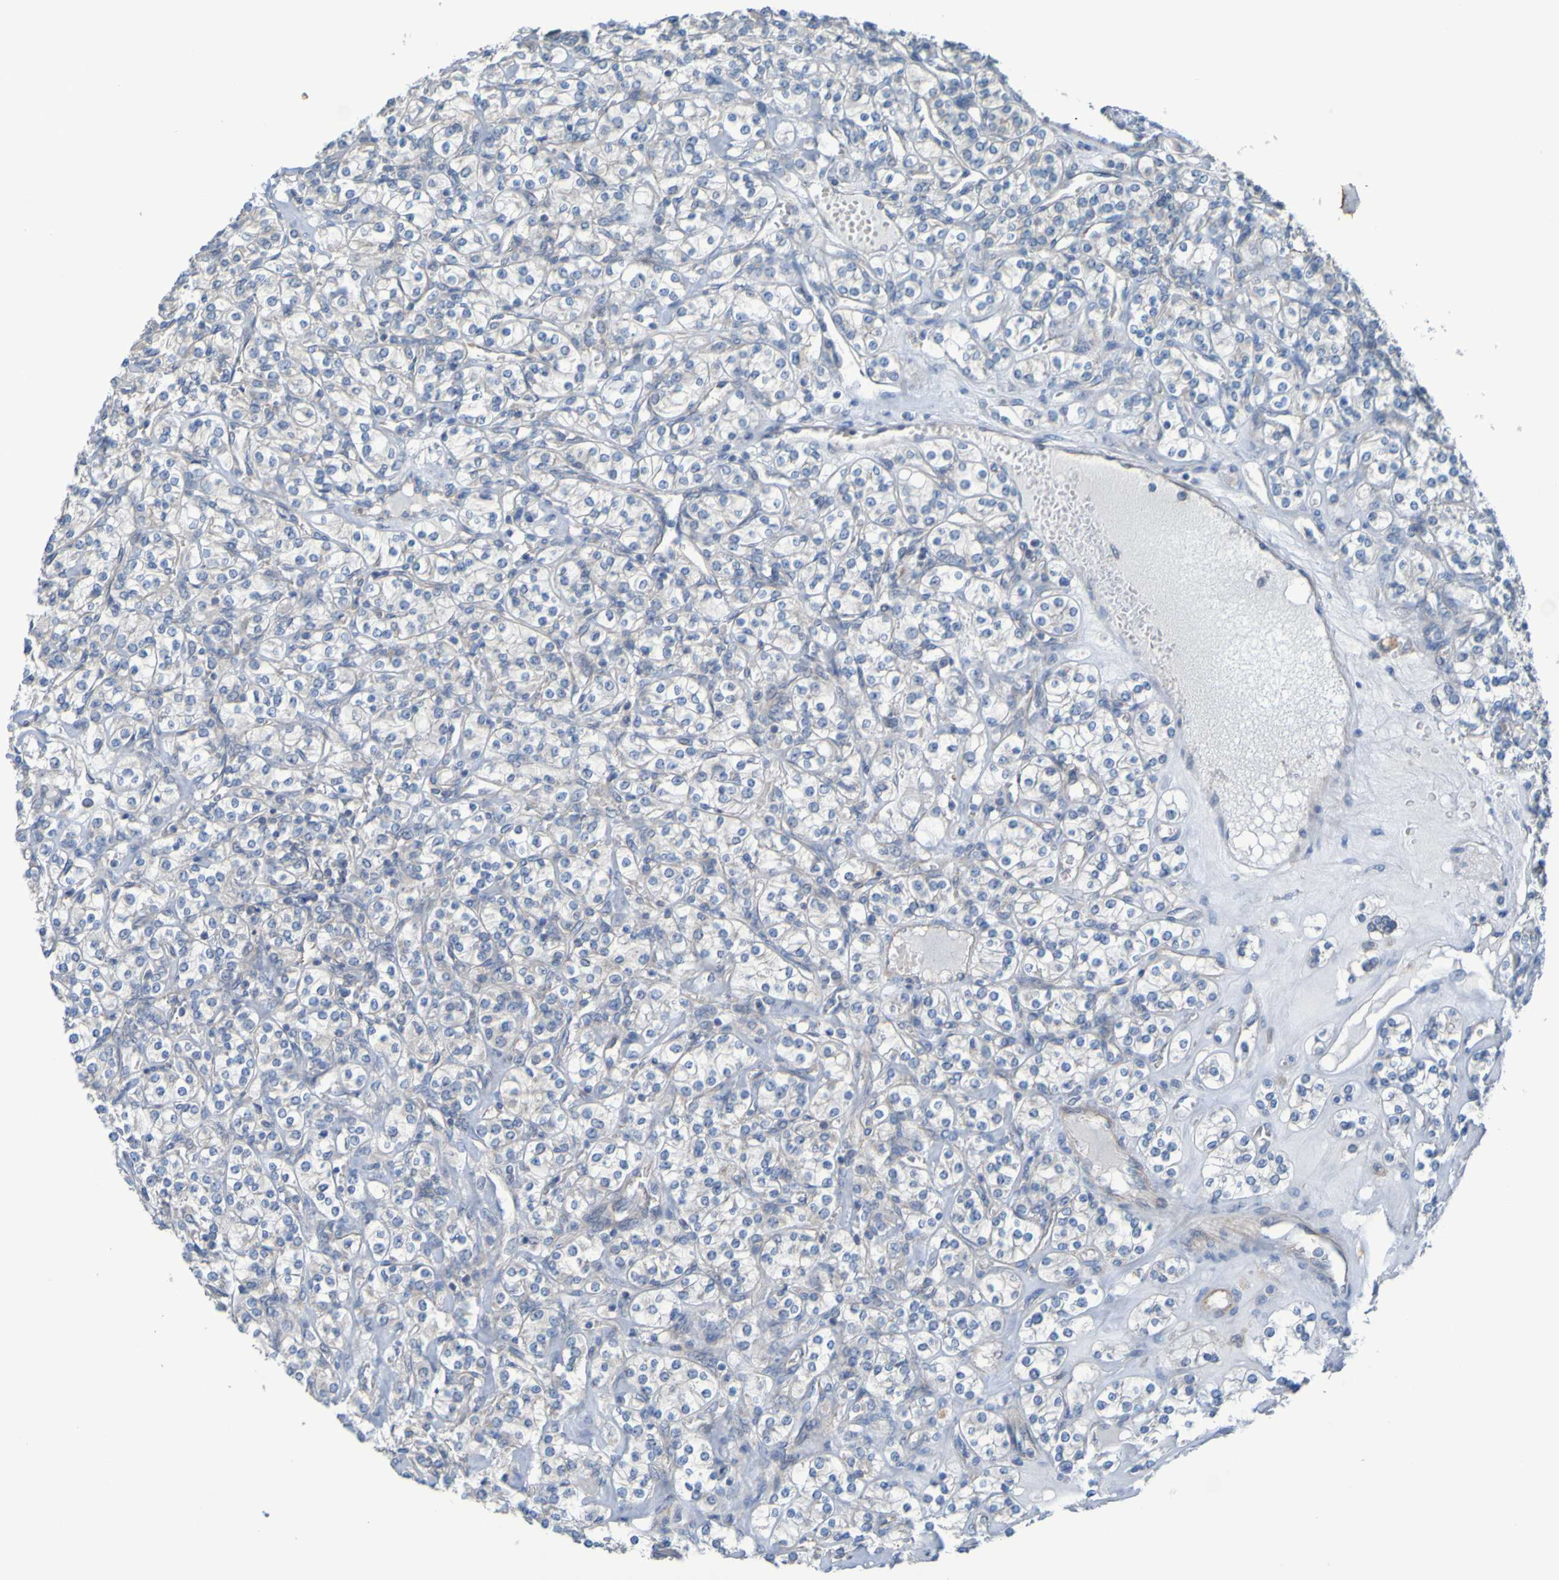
{"staining": {"intensity": "negative", "quantity": "none", "location": "none"}, "tissue": "renal cancer", "cell_type": "Tumor cells", "image_type": "cancer", "snomed": [{"axis": "morphology", "description": "Adenocarcinoma, NOS"}, {"axis": "topography", "description": "Kidney"}], "caption": "High magnification brightfield microscopy of renal cancer stained with DAB (3,3'-diaminobenzidine) (brown) and counterstained with hematoxylin (blue): tumor cells show no significant positivity.", "gene": "NPRL3", "patient": {"sex": "male", "age": 77}}